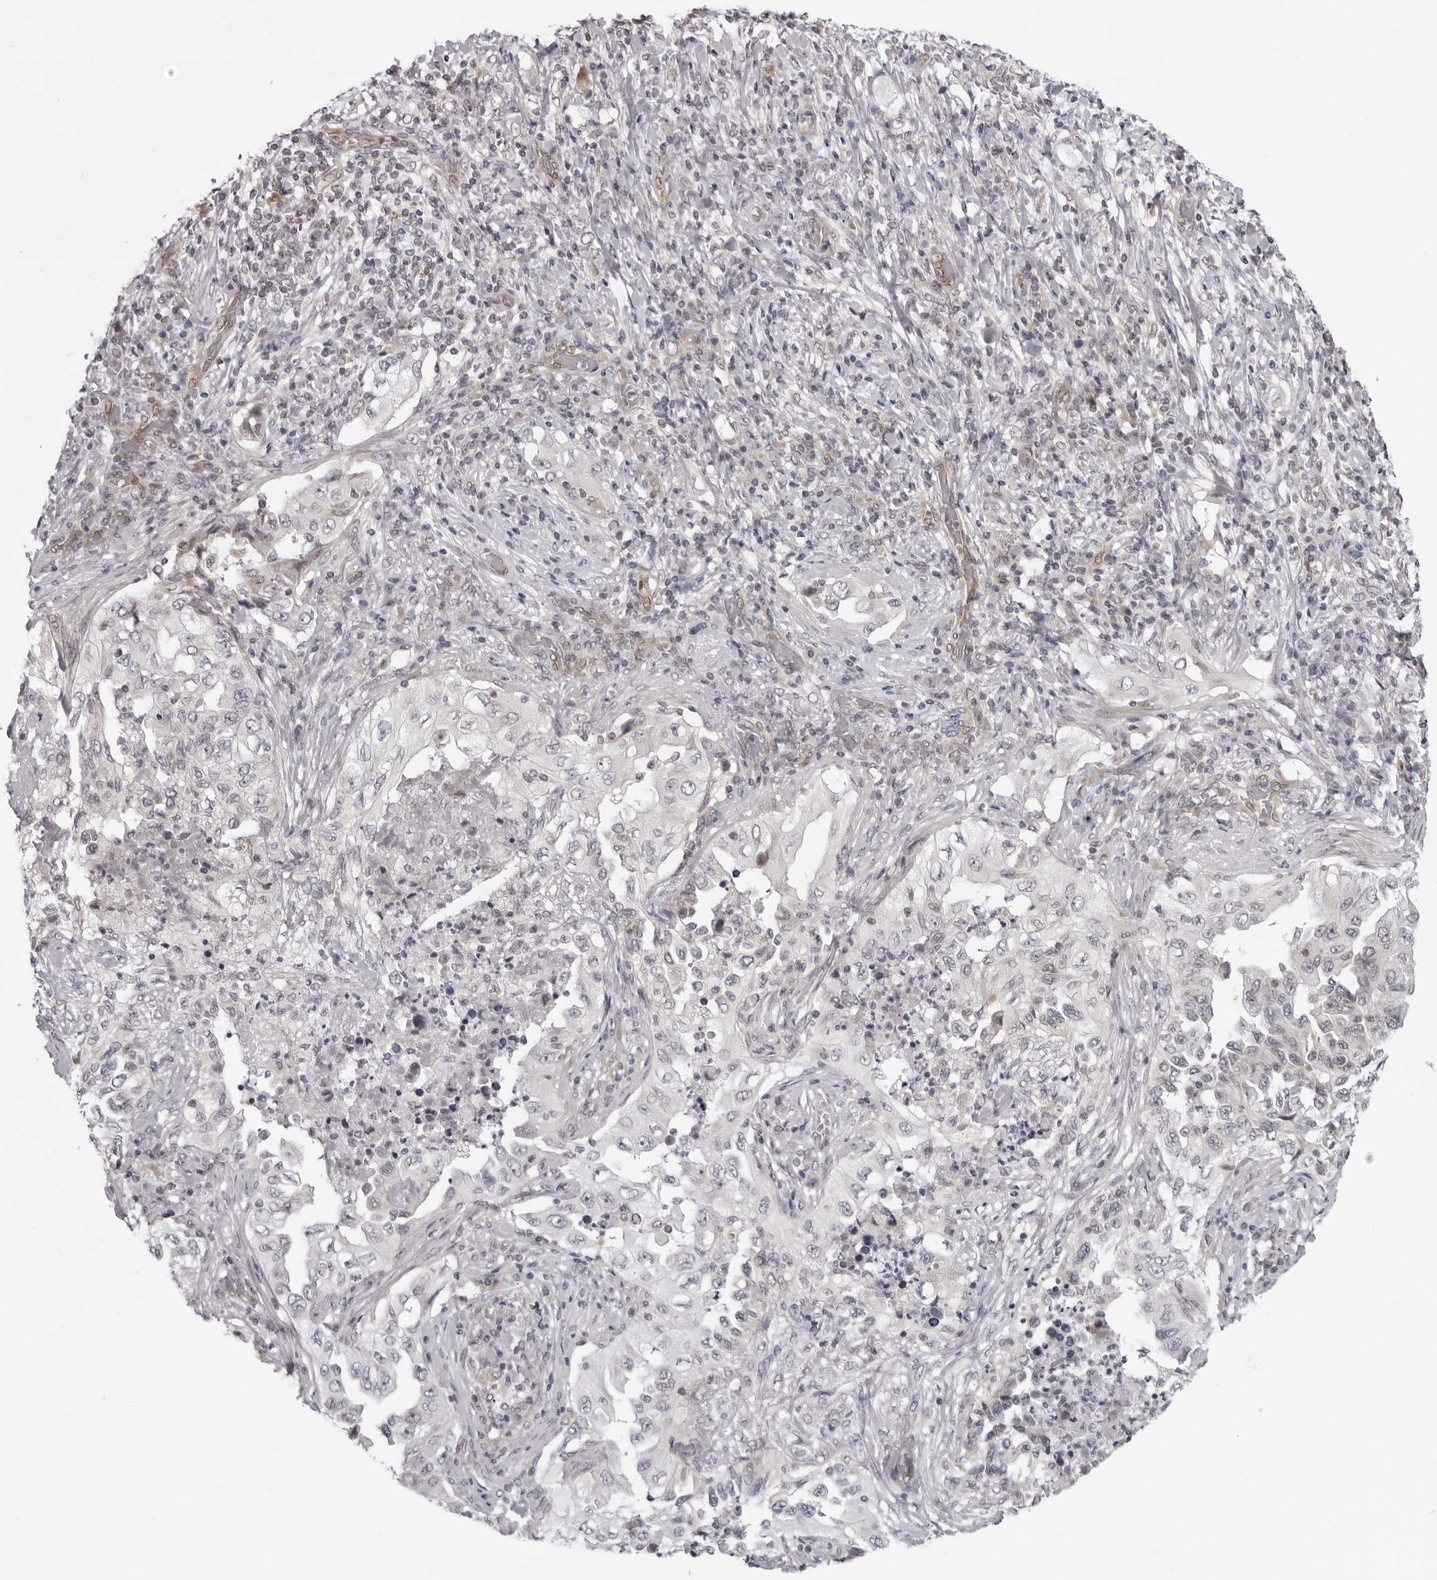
{"staining": {"intensity": "negative", "quantity": "none", "location": "none"}, "tissue": "lung cancer", "cell_type": "Tumor cells", "image_type": "cancer", "snomed": [{"axis": "morphology", "description": "Adenocarcinoma, NOS"}, {"axis": "topography", "description": "Lung"}], "caption": "The image reveals no staining of tumor cells in lung cancer (adenocarcinoma).", "gene": "MAPK12", "patient": {"sex": "female", "age": 51}}